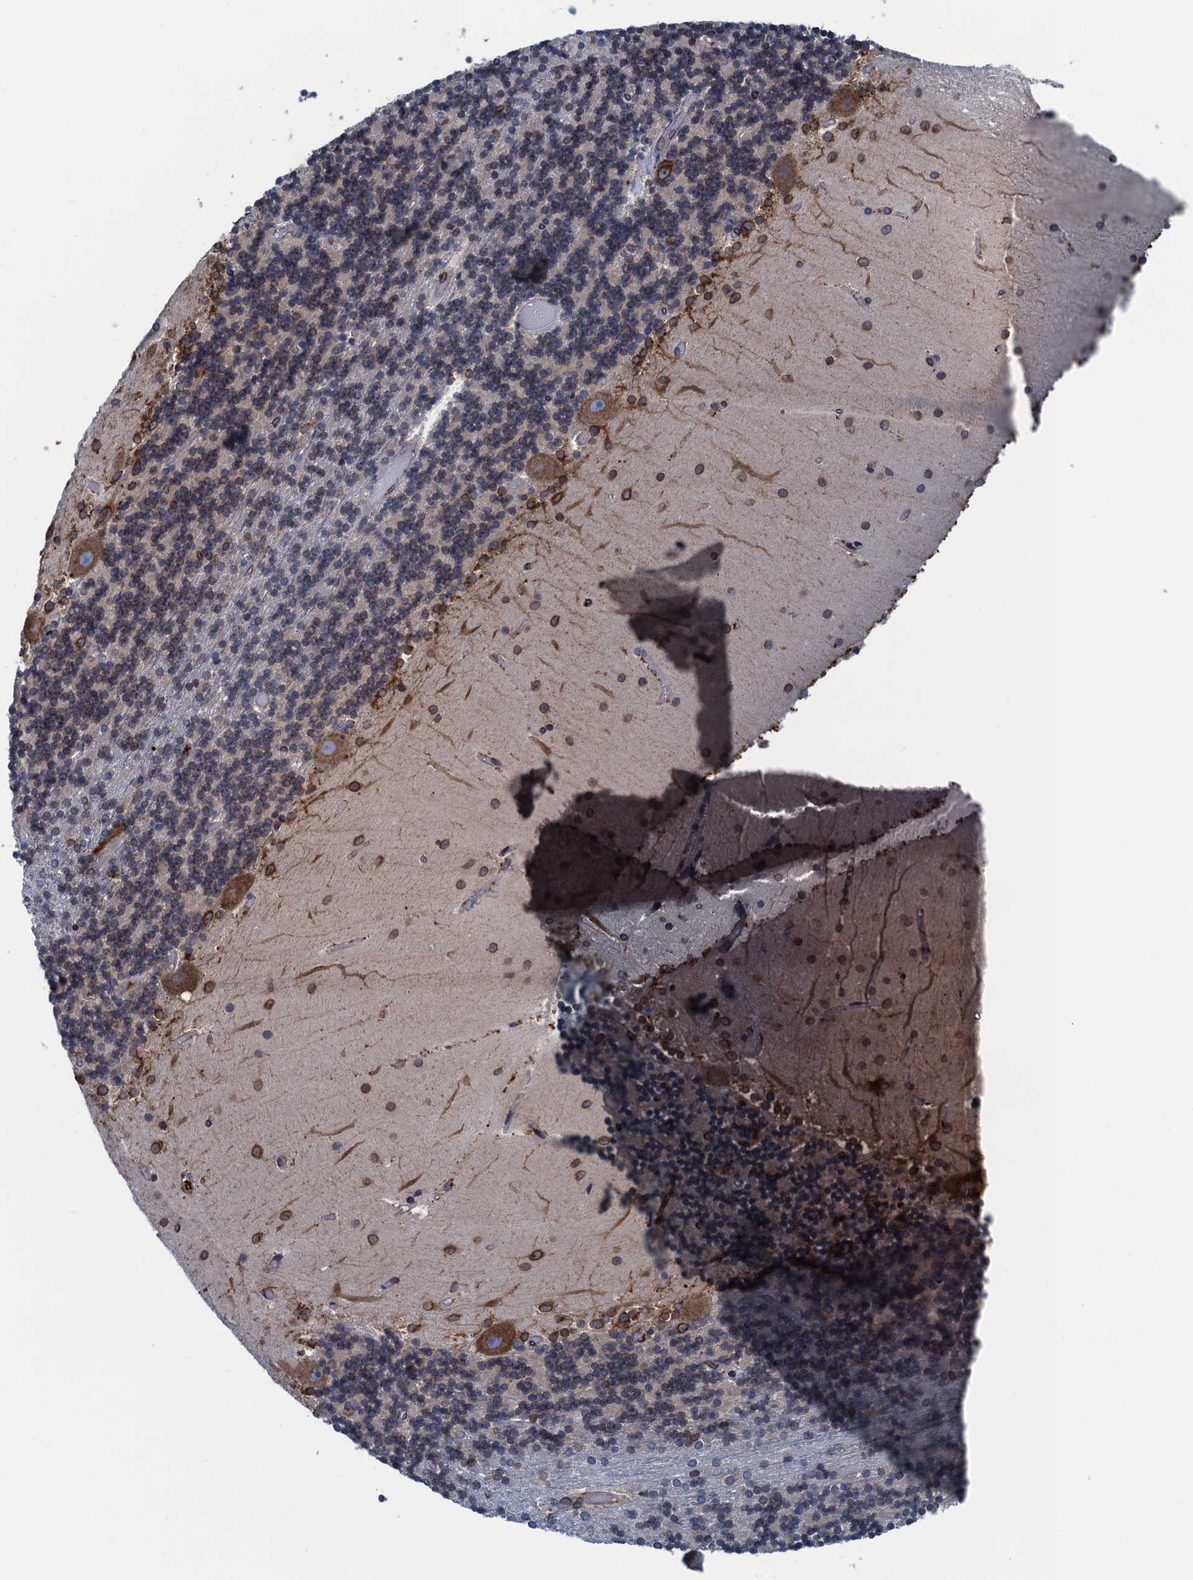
{"staining": {"intensity": "negative", "quantity": "none", "location": "none"}, "tissue": "cerebellum", "cell_type": "Cells in granular layer", "image_type": "normal", "snomed": [{"axis": "morphology", "description": "Normal tissue, NOS"}, {"axis": "topography", "description": "Cerebellum"}], "caption": "Cerebellum stained for a protein using IHC demonstrates no positivity cells in granular layer.", "gene": "TMEM205", "patient": {"sex": "female", "age": 28}}